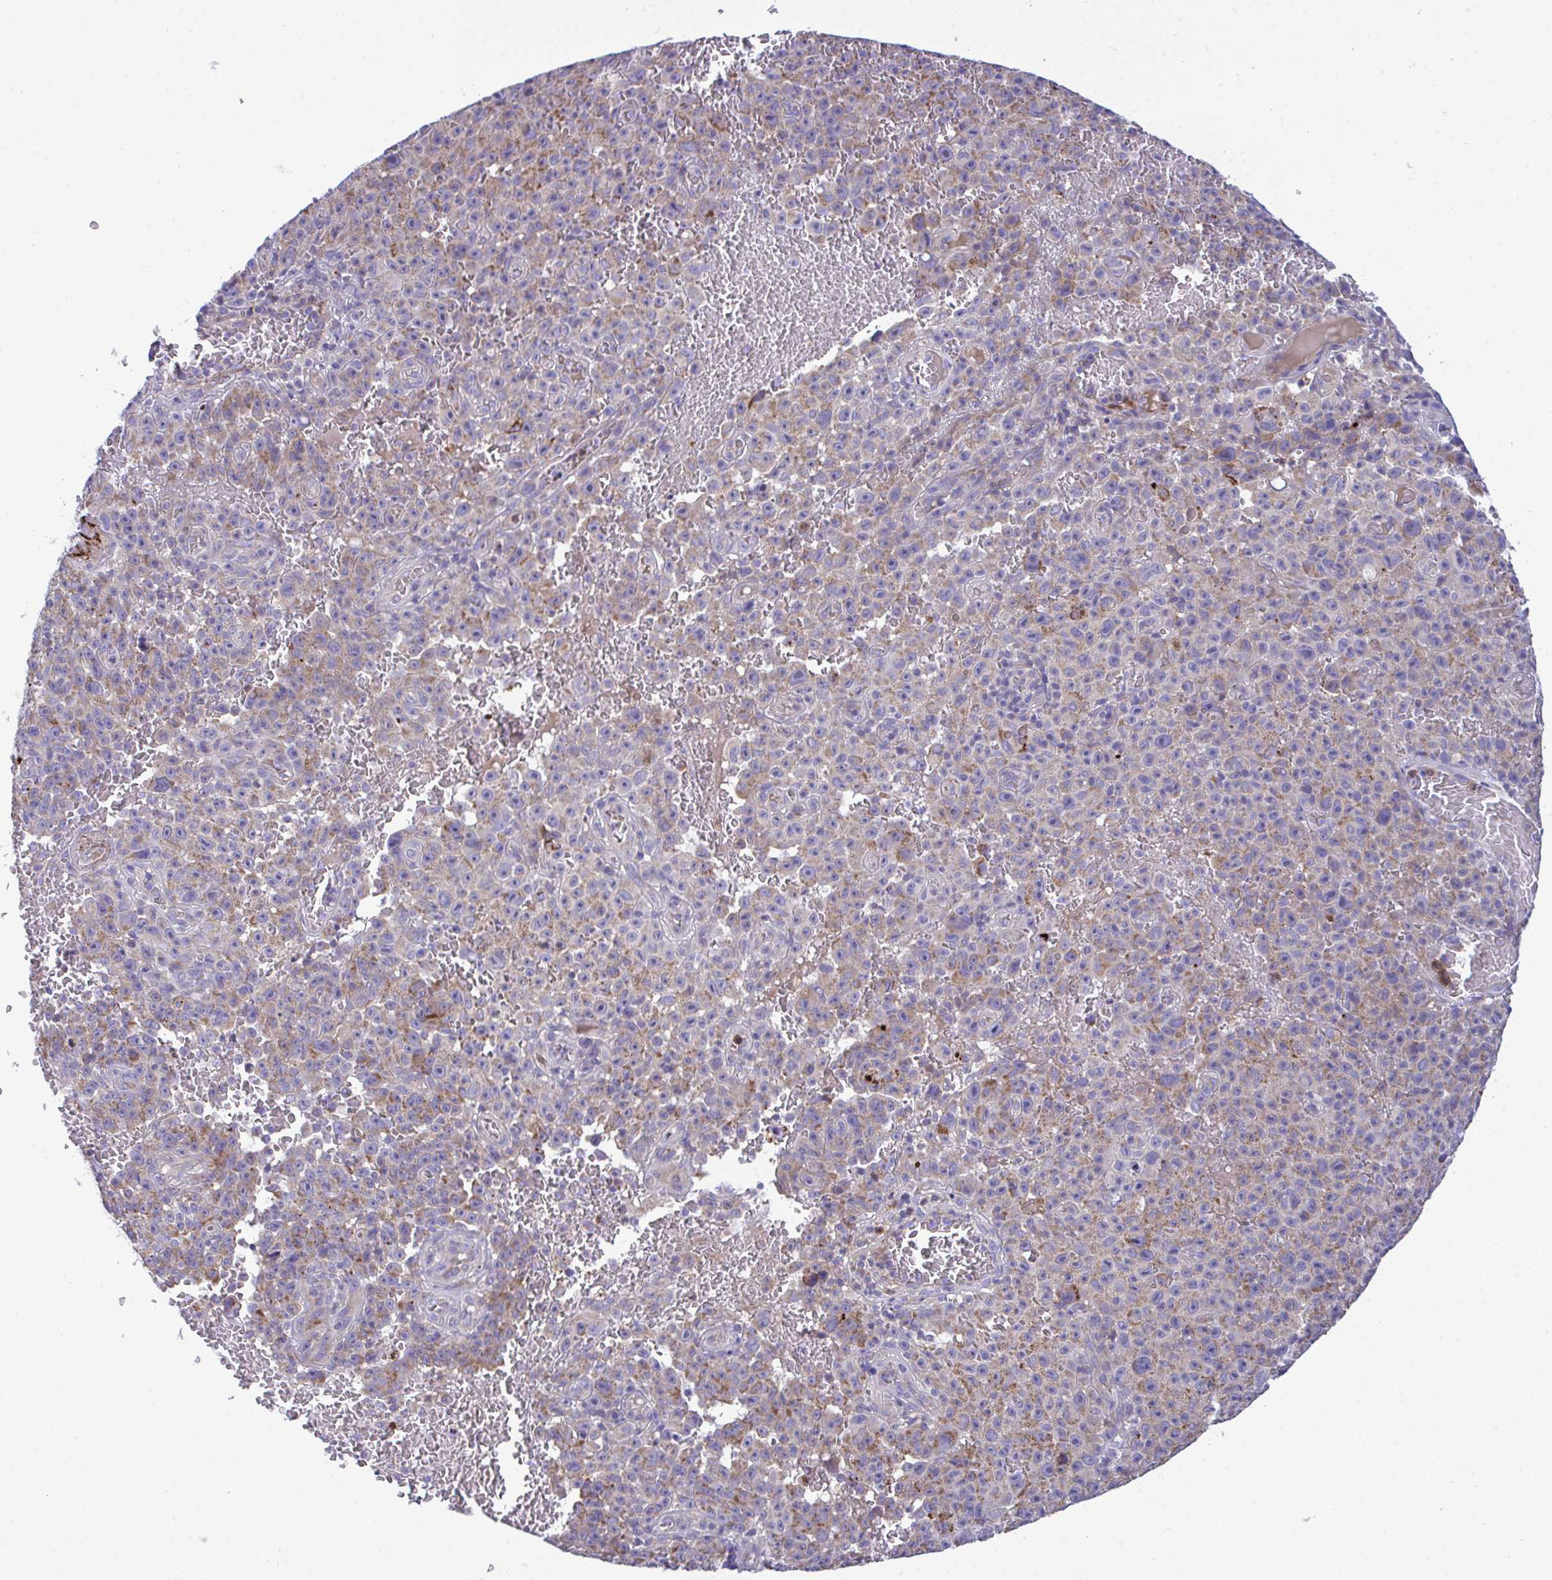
{"staining": {"intensity": "weak", "quantity": "25%-75%", "location": "cytoplasmic/membranous"}, "tissue": "melanoma", "cell_type": "Tumor cells", "image_type": "cancer", "snomed": [{"axis": "morphology", "description": "Malignant melanoma, NOS"}, {"axis": "topography", "description": "Skin"}], "caption": "Human melanoma stained for a protein (brown) exhibits weak cytoplasmic/membranous positive positivity in about 25%-75% of tumor cells.", "gene": "MRPS16", "patient": {"sex": "female", "age": 82}}